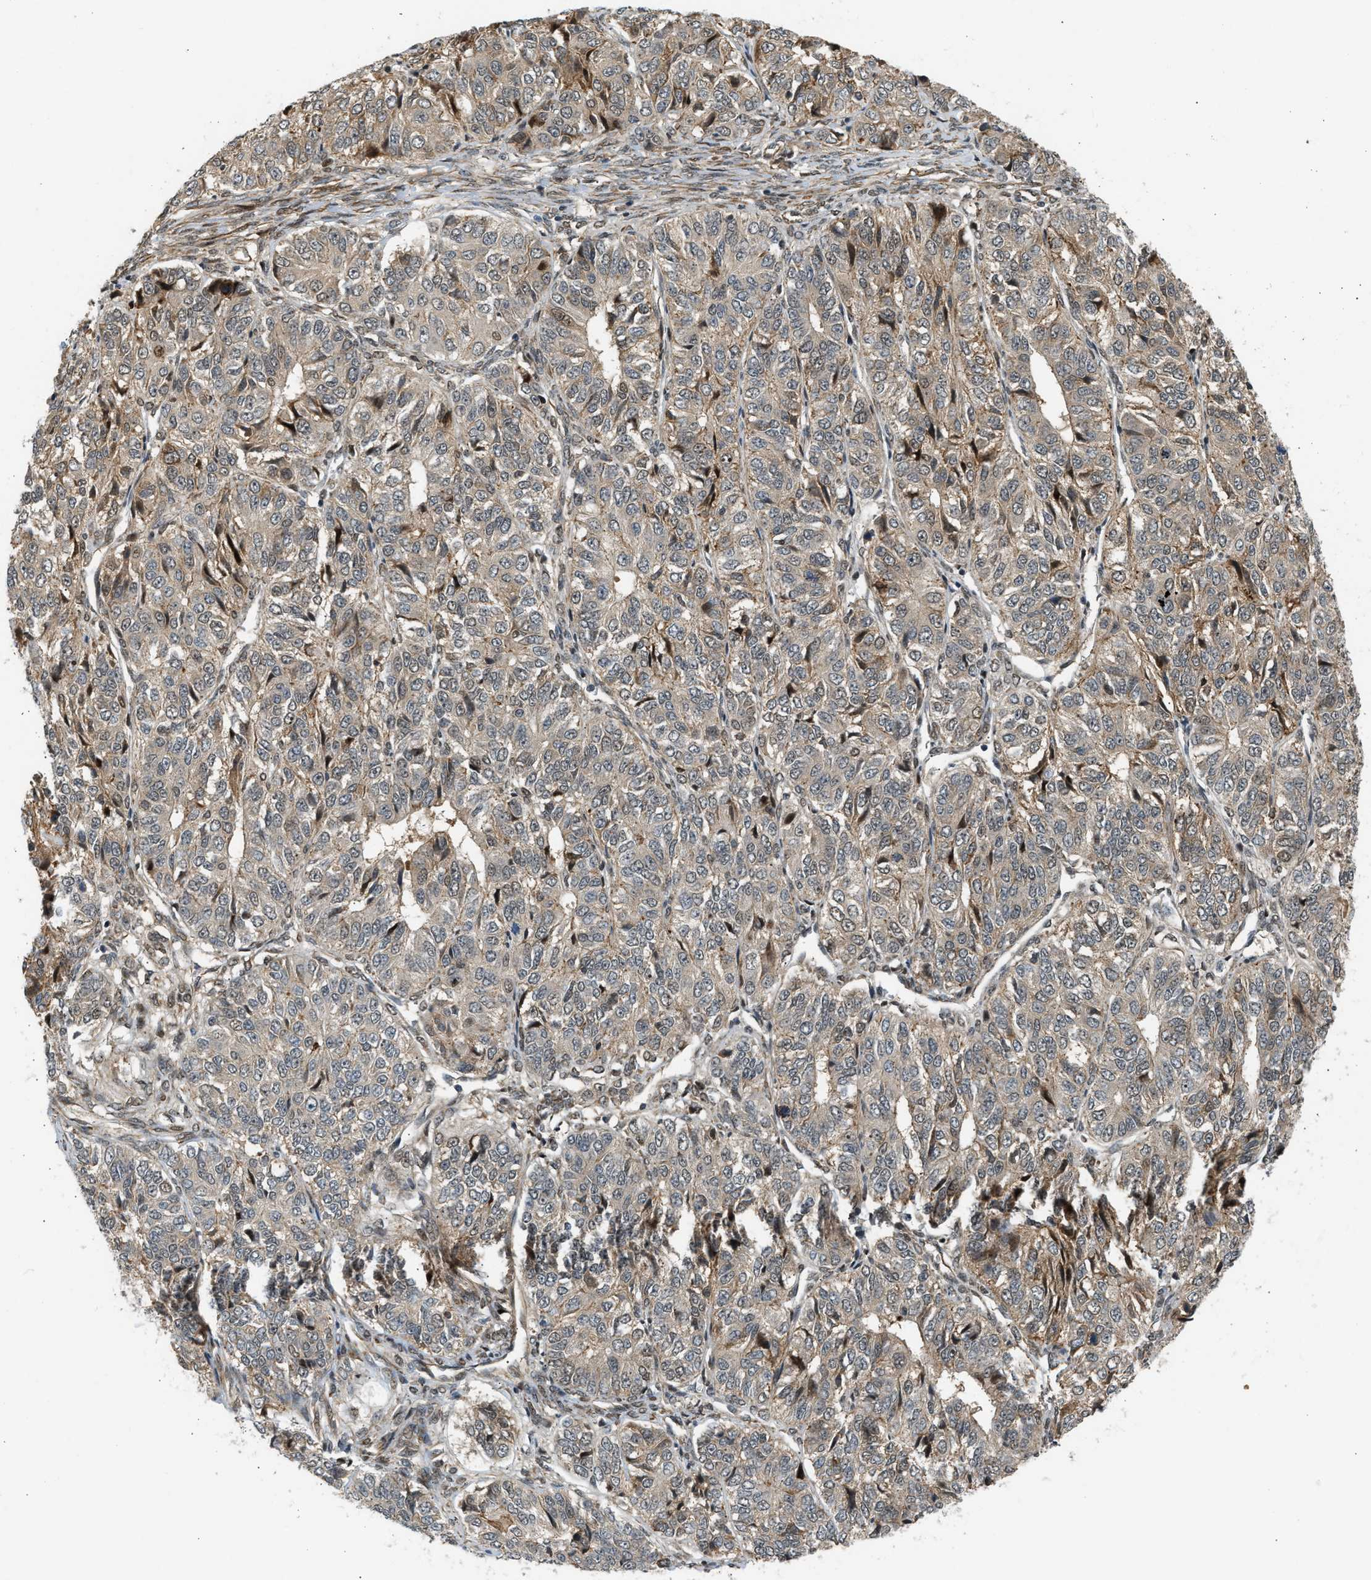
{"staining": {"intensity": "moderate", "quantity": "<25%", "location": "cytoplasmic/membranous"}, "tissue": "ovarian cancer", "cell_type": "Tumor cells", "image_type": "cancer", "snomed": [{"axis": "morphology", "description": "Carcinoma, endometroid"}, {"axis": "topography", "description": "Ovary"}], "caption": "Protein analysis of ovarian cancer (endometroid carcinoma) tissue demonstrates moderate cytoplasmic/membranous staining in about <25% of tumor cells.", "gene": "BAG1", "patient": {"sex": "female", "age": 51}}